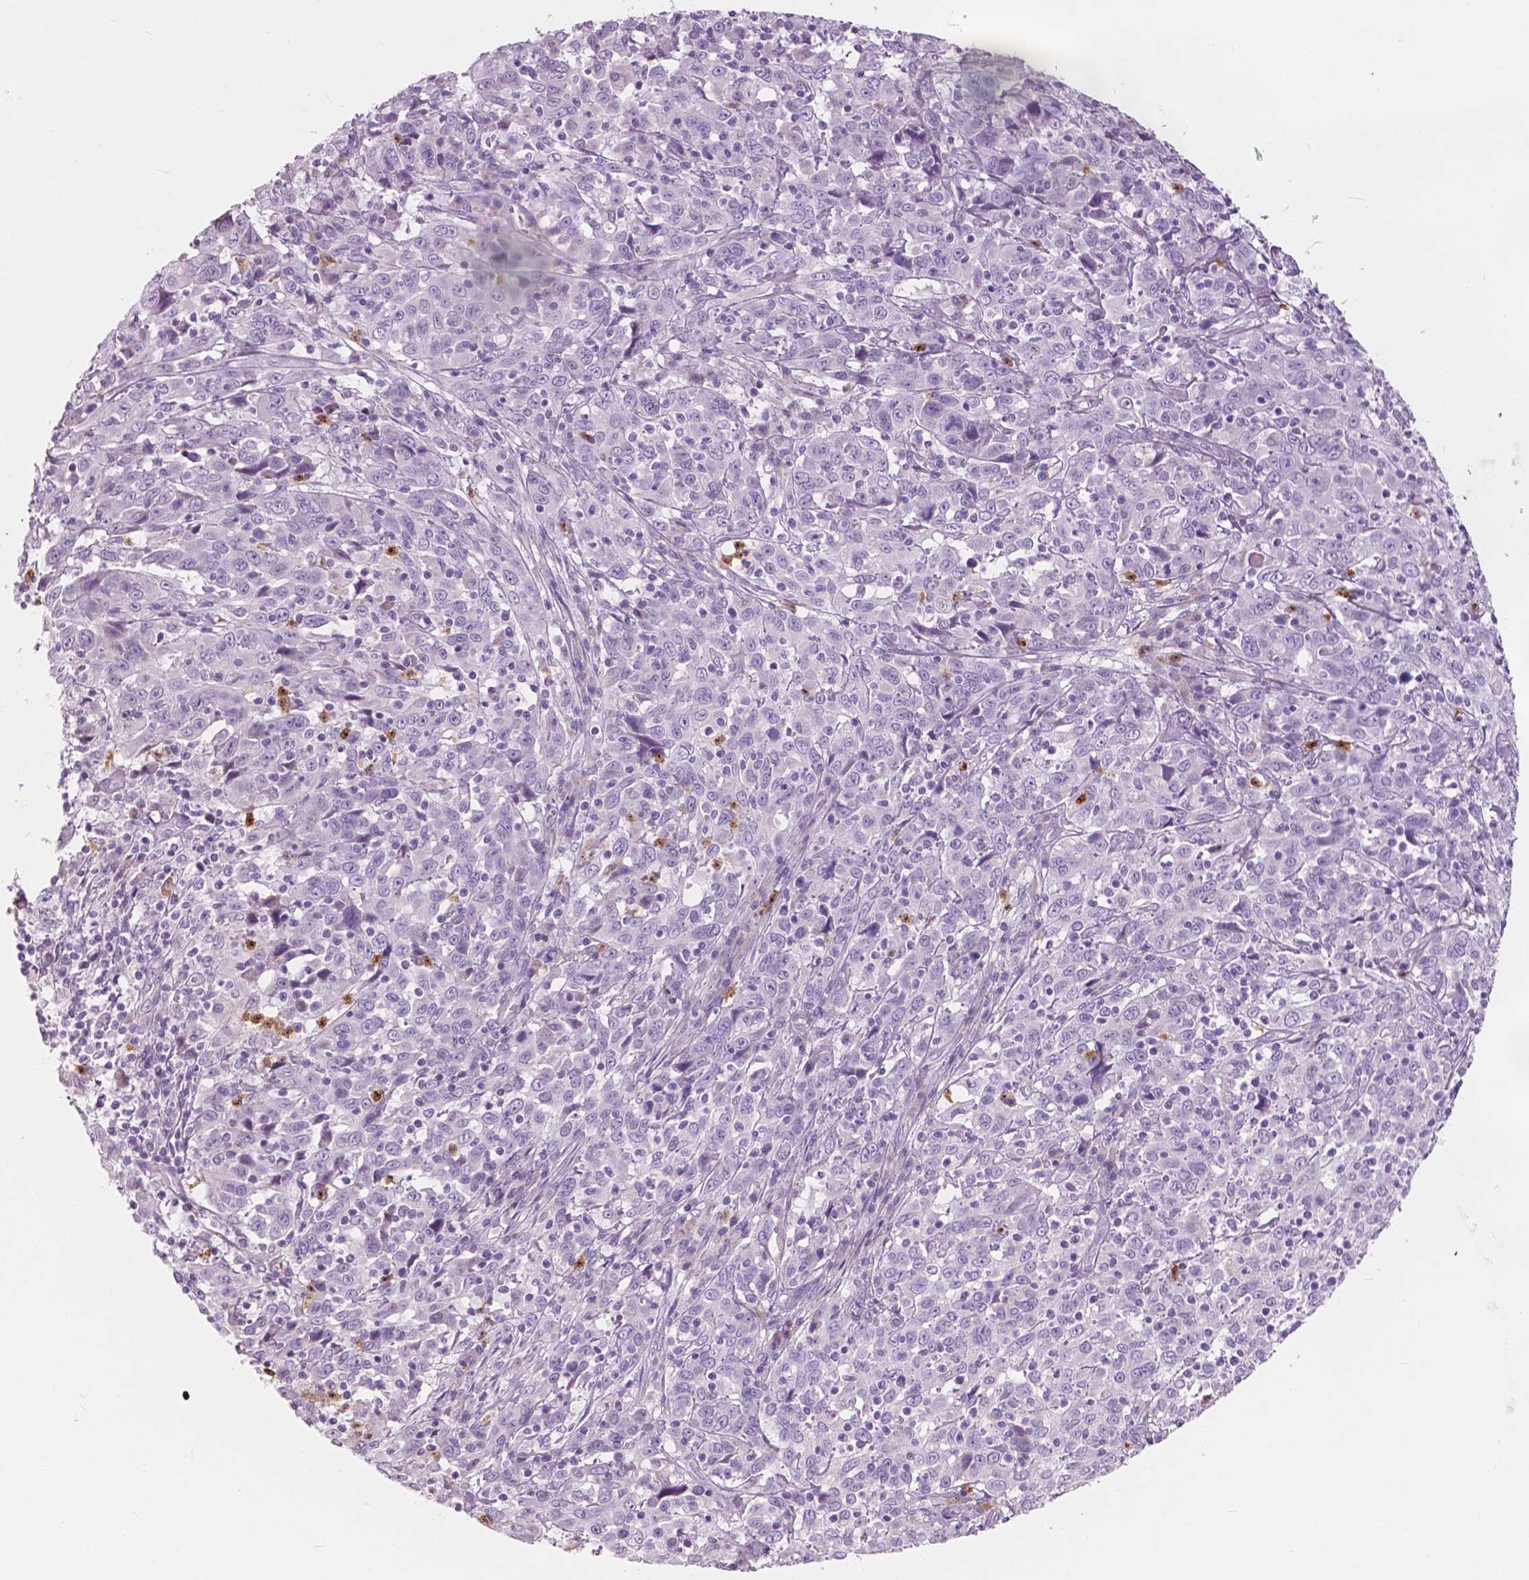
{"staining": {"intensity": "negative", "quantity": "none", "location": "none"}, "tissue": "cervical cancer", "cell_type": "Tumor cells", "image_type": "cancer", "snomed": [{"axis": "morphology", "description": "Squamous cell carcinoma, NOS"}, {"axis": "topography", "description": "Cervix"}], "caption": "IHC of squamous cell carcinoma (cervical) reveals no positivity in tumor cells.", "gene": "CXCR2", "patient": {"sex": "female", "age": 46}}